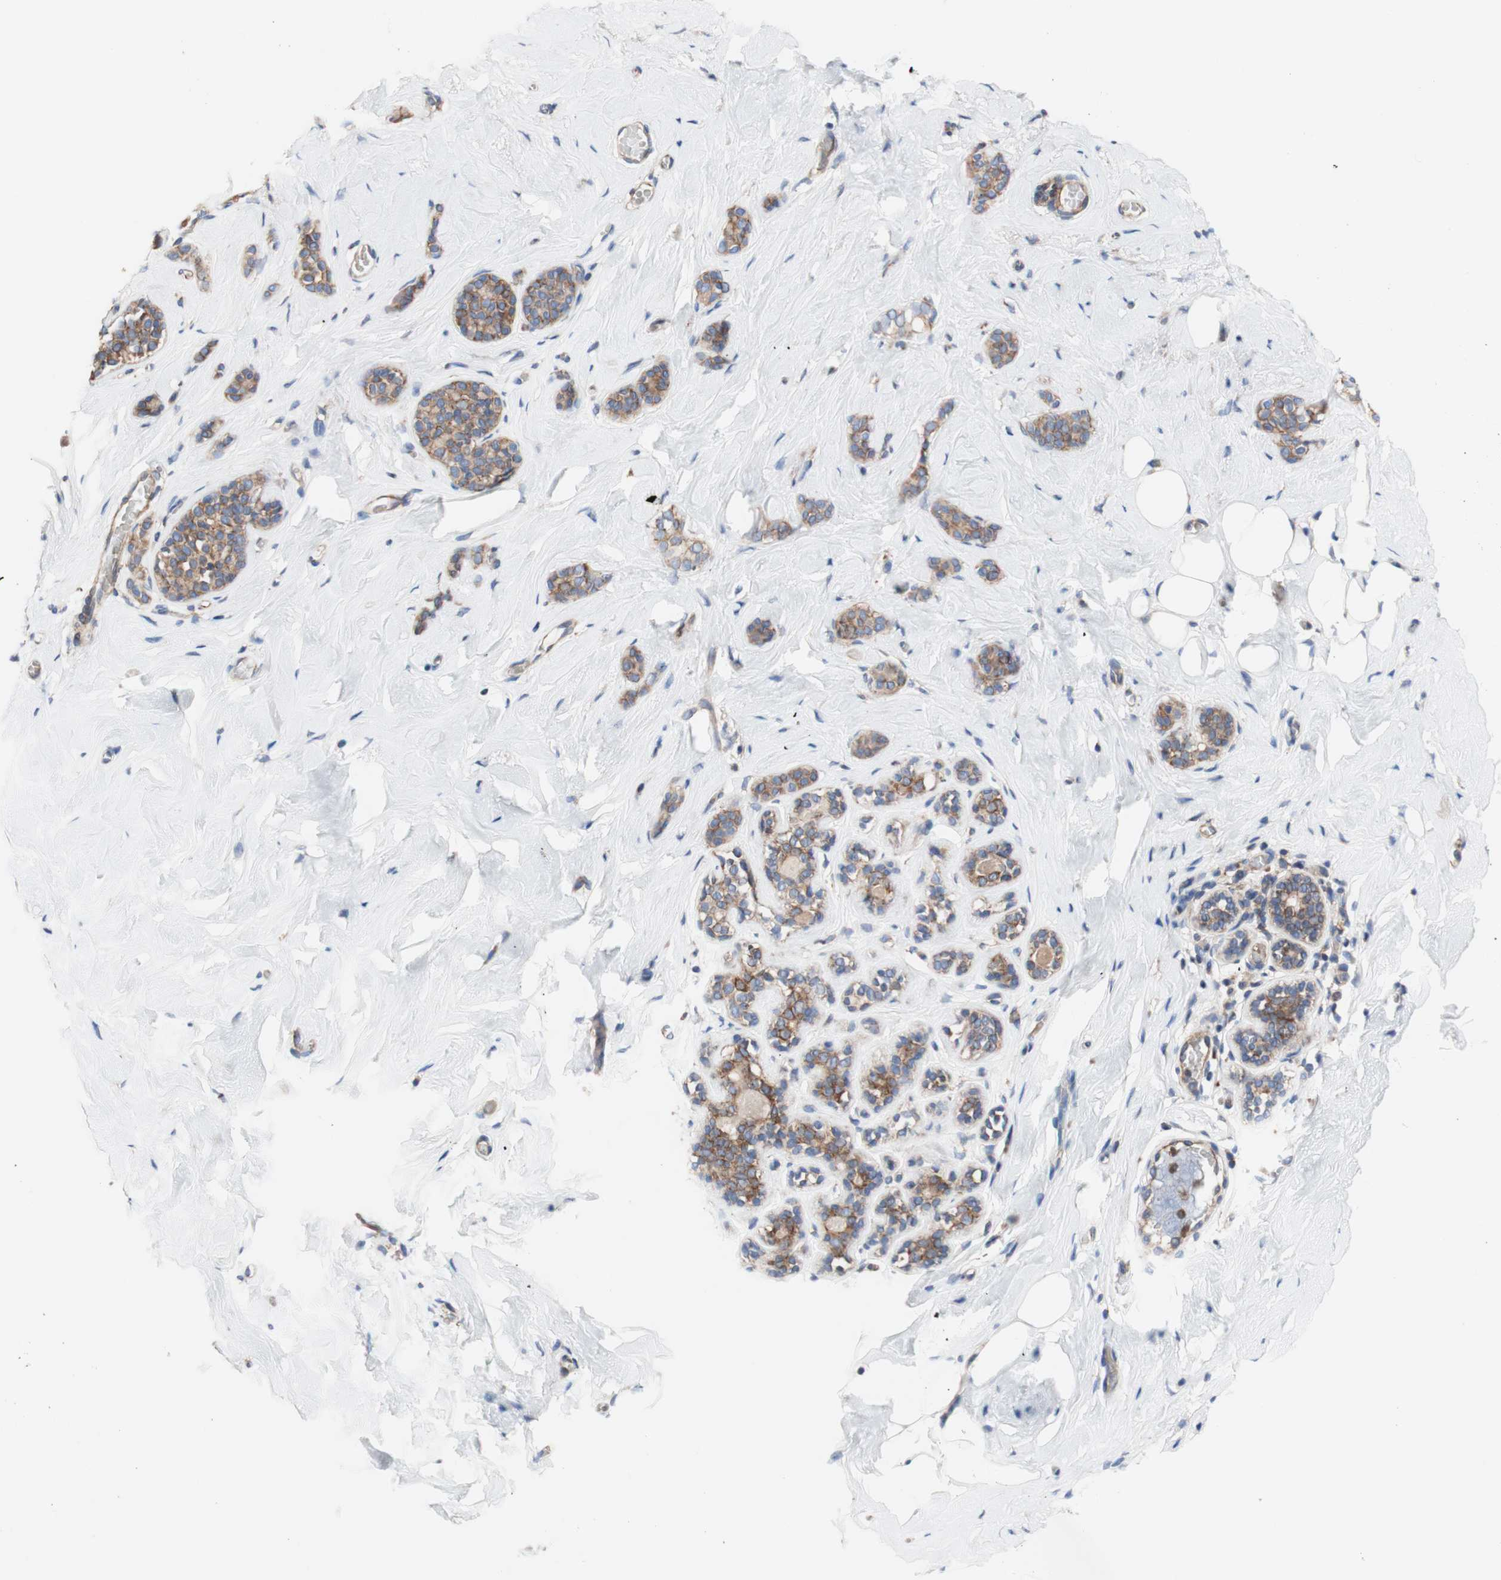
{"staining": {"intensity": "negative", "quantity": "none", "location": "none"}, "tissue": "breast", "cell_type": "Adipocytes", "image_type": "normal", "snomed": [{"axis": "morphology", "description": "Normal tissue, NOS"}, {"axis": "topography", "description": "Breast"}], "caption": "Immunohistochemical staining of normal breast reveals no significant positivity in adipocytes.", "gene": "FMR1", "patient": {"sex": "female", "age": 75}}